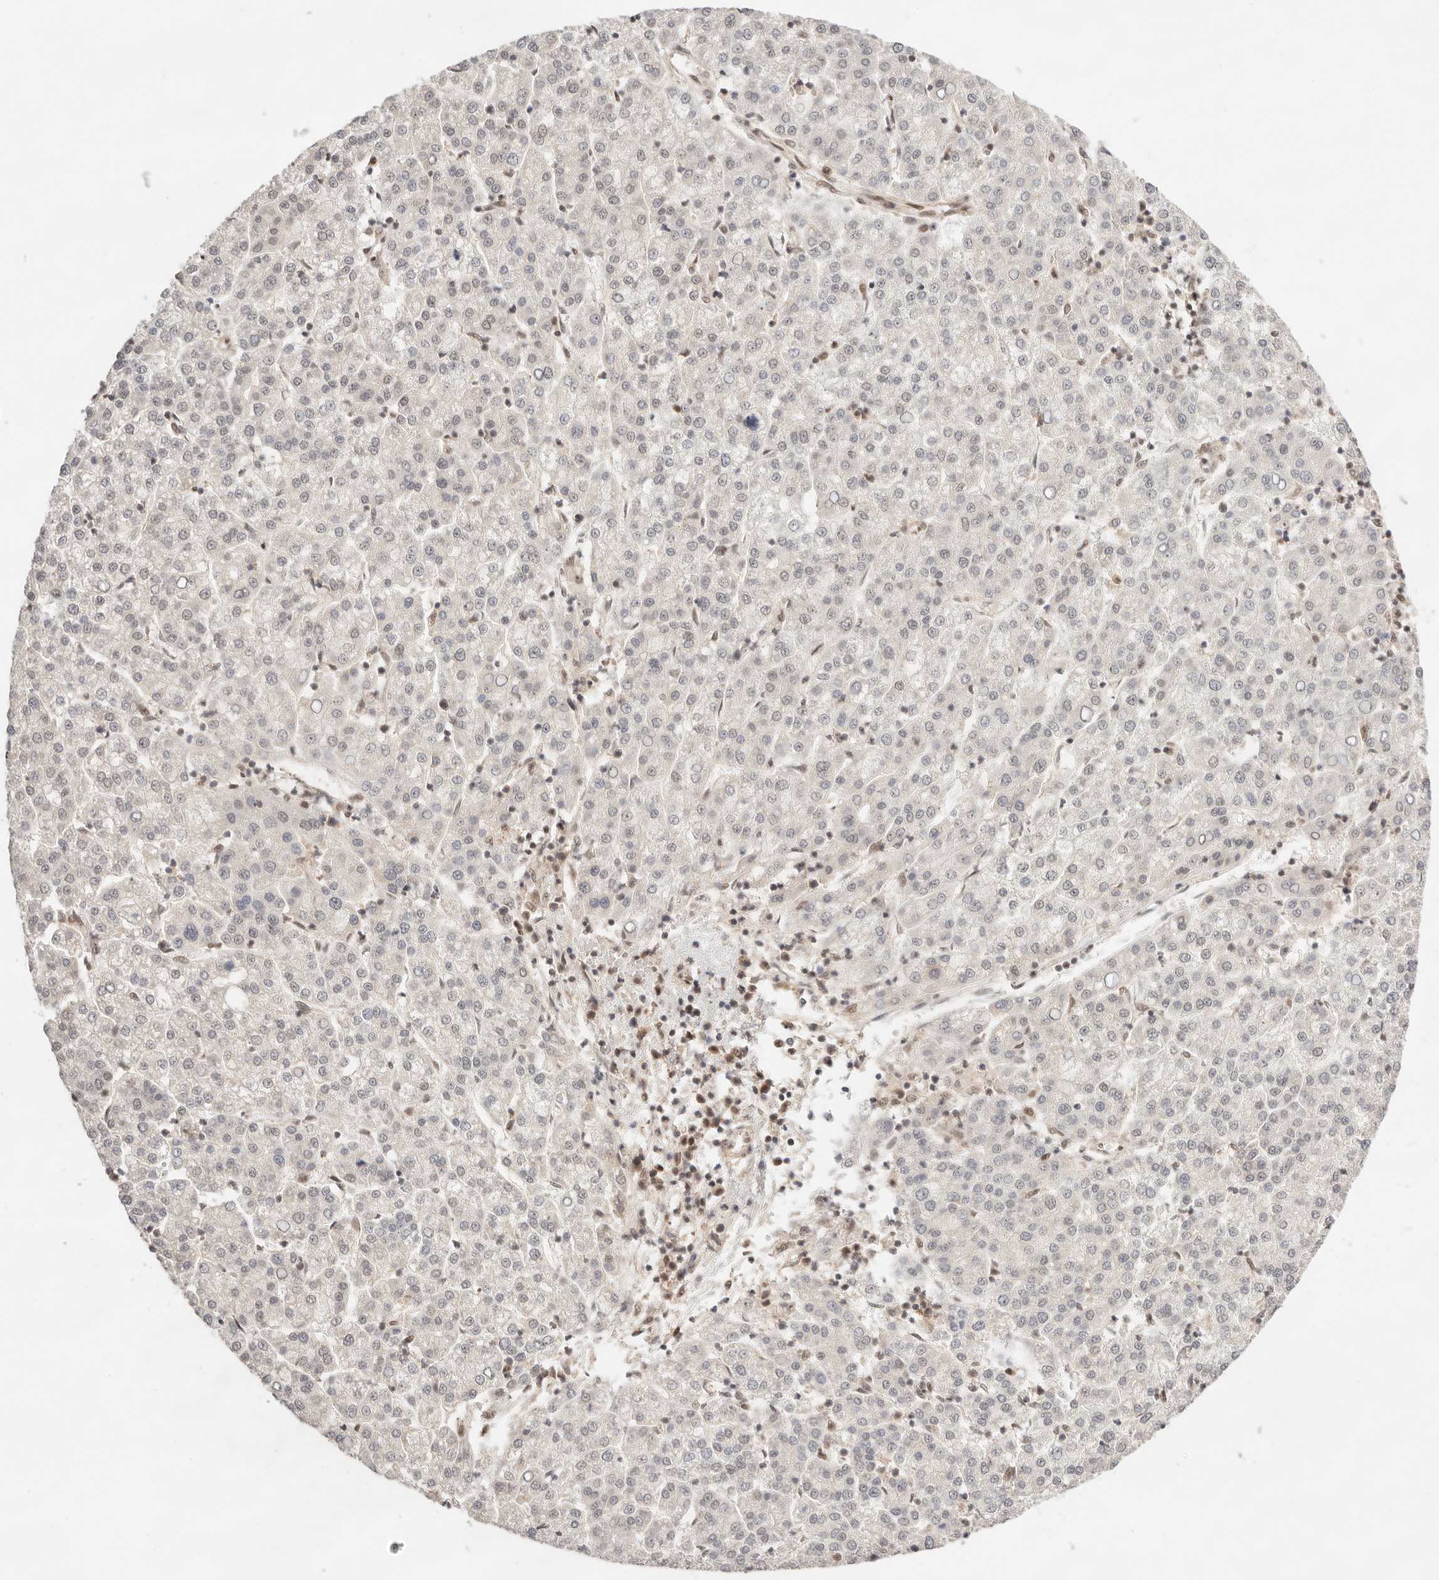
{"staining": {"intensity": "weak", "quantity": "<25%", "location": "nuclear"}, "tissue": "liver cancer", "cell_type": "Tumor cells", "image_type": "cancer", "snomed": [{"axis": "morphology", "description": "Carcinoma, Hepatocellular, NOS"}, {"axis": "topography", "description": "Liver"}], "caption": "The image reveals no significant positivity in tumor cells of liver hepatocellular carcinoma. (DAB (3,3'-diaminobenzidine) immunohistochemistry (IHC), high magnification).", "gene": "GTF2E2", "patient": {"sex": "female", "age": 58}}